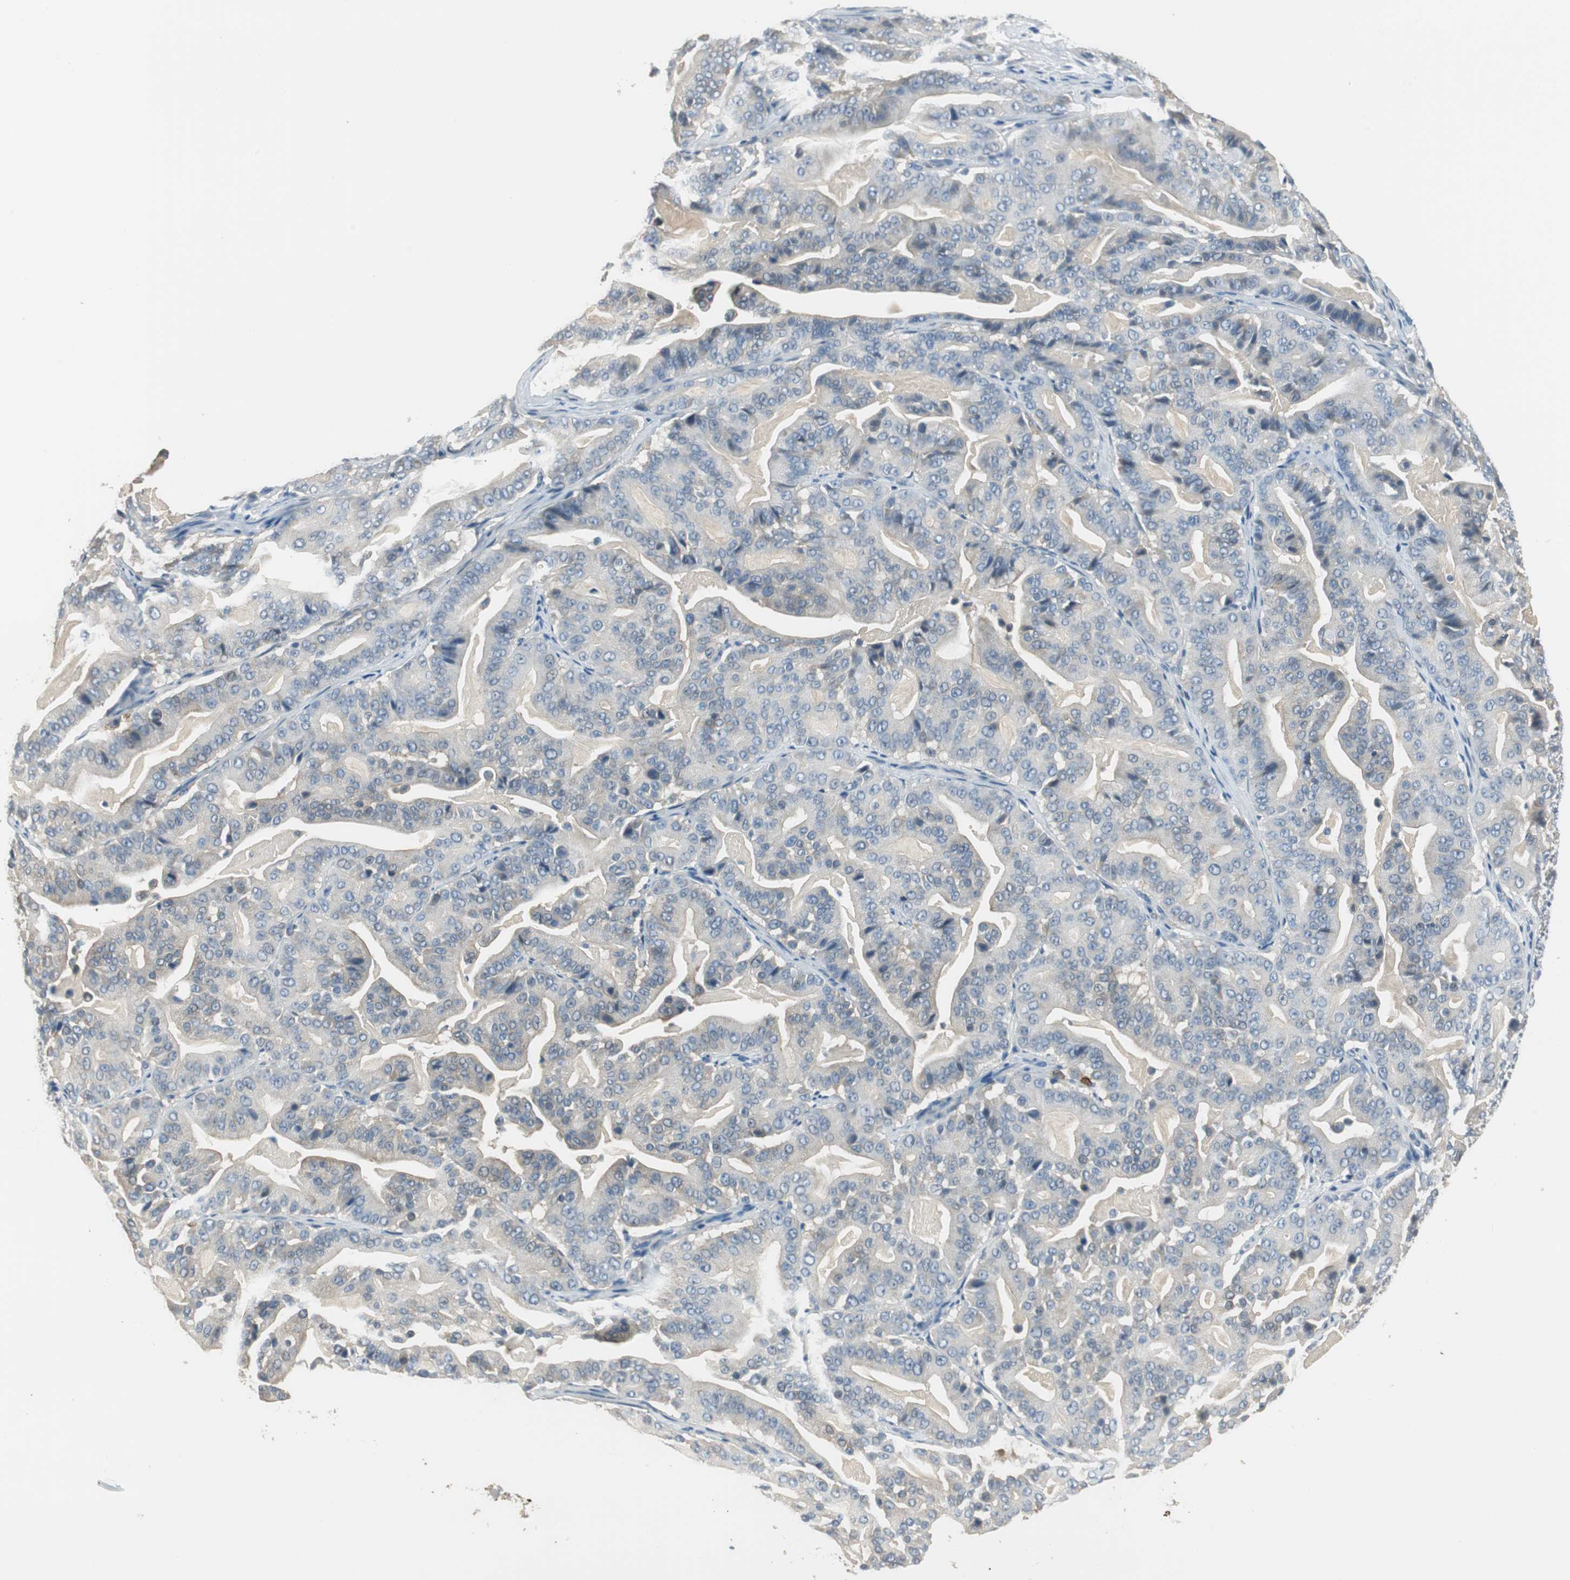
{"staining": {"intensity": "weak", "quantity": "25%-75%", "location": "cytoplasmic/membranous"}, "tissue": "pancreatic cancer", "cell_type": "Tumor cells", "image_type": "cancer", "snomed": [{"axis": "morphology", "description": "Adenocarcinoma, NOS"}, {"axis": "topography", "description": "Pancreas"}], "caption": "A brown stain labels weak cytoplasmic/membranous staining of a protein in pancreatic adenocarcinoma tumor cells.", "gene": "MSTO1", "patient": {"sex": "male", "age": 63}}